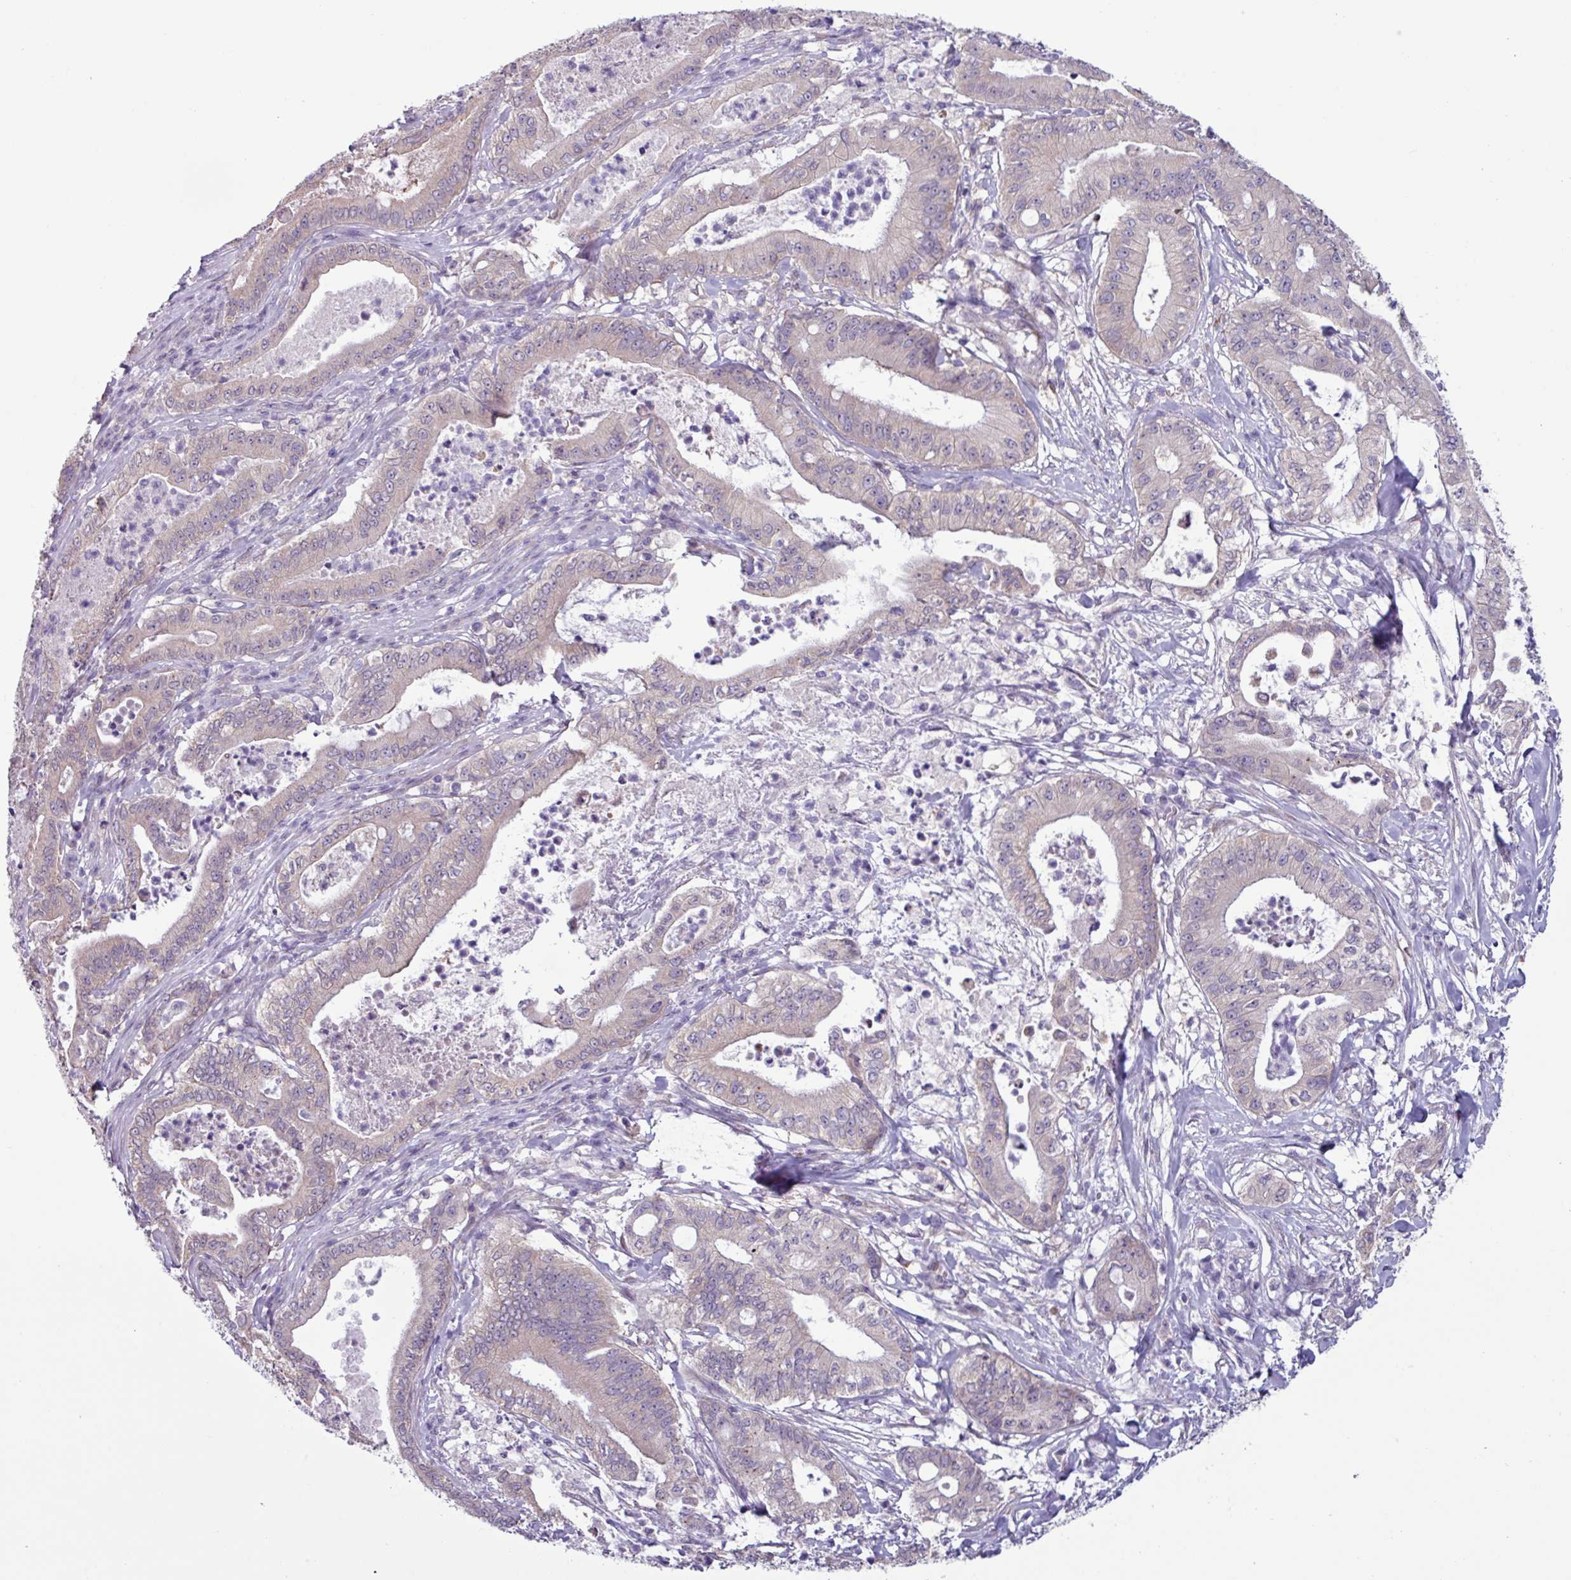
{"staining": {"intensity": "negative", "quantity": "none", "location": "none"}, "tissue": "pancreatic cancer", "cell_type": "Tumor cells", "image_type": "cancer", "snomed": [{"axis": "morphology", "description": "Adenocarcinoma, NOS"}, {"axis": "topography", "description": "Pancreas"}], "caption": "The photomicrograph displays no staining of tumor cells in pancreatic adenocarcinoma.", "gene": "C20orf27", "patient": {"sex": "male", "age": 71}}